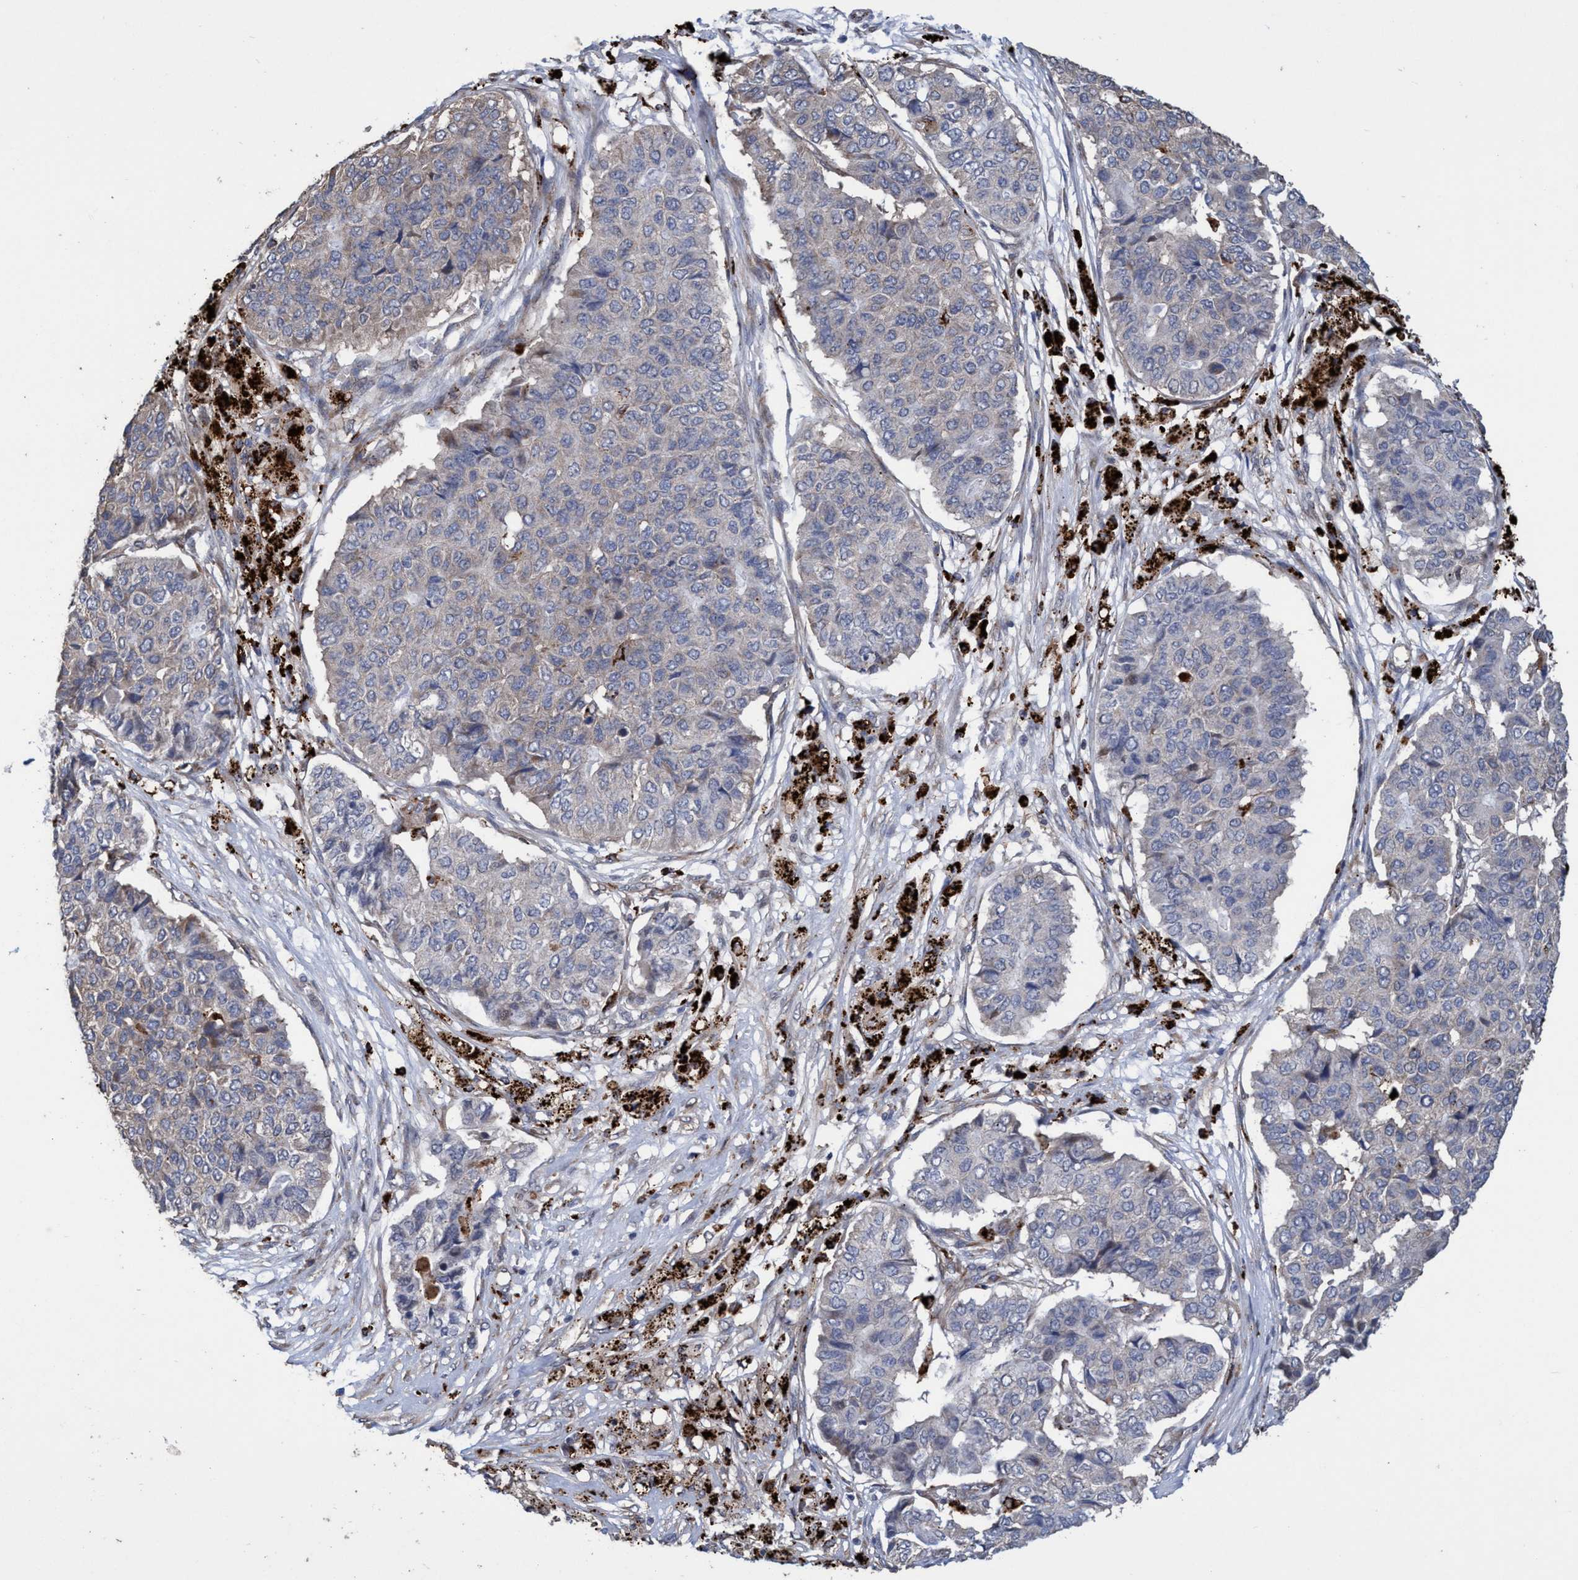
{"staining": {"intensity": "negative", "quantity": "none", "location": "none"}, "tissue": "pancreatic cancer", "cell_type": "Tumor cells", "image_type": "cancer", "snomed": [{"axis": "morphology", "description": "Adenocarcinoma, NOS"}, {"axis": "topography", "description": "Pancreas"}], "caption": "This is an immunohistochemistry (IHC) photomicrograph of pancreatic adenocarcinoma. There is no staining in tumor cells.", "gene": "BBS9", "patient": {"sex": "male", "age": 50}}